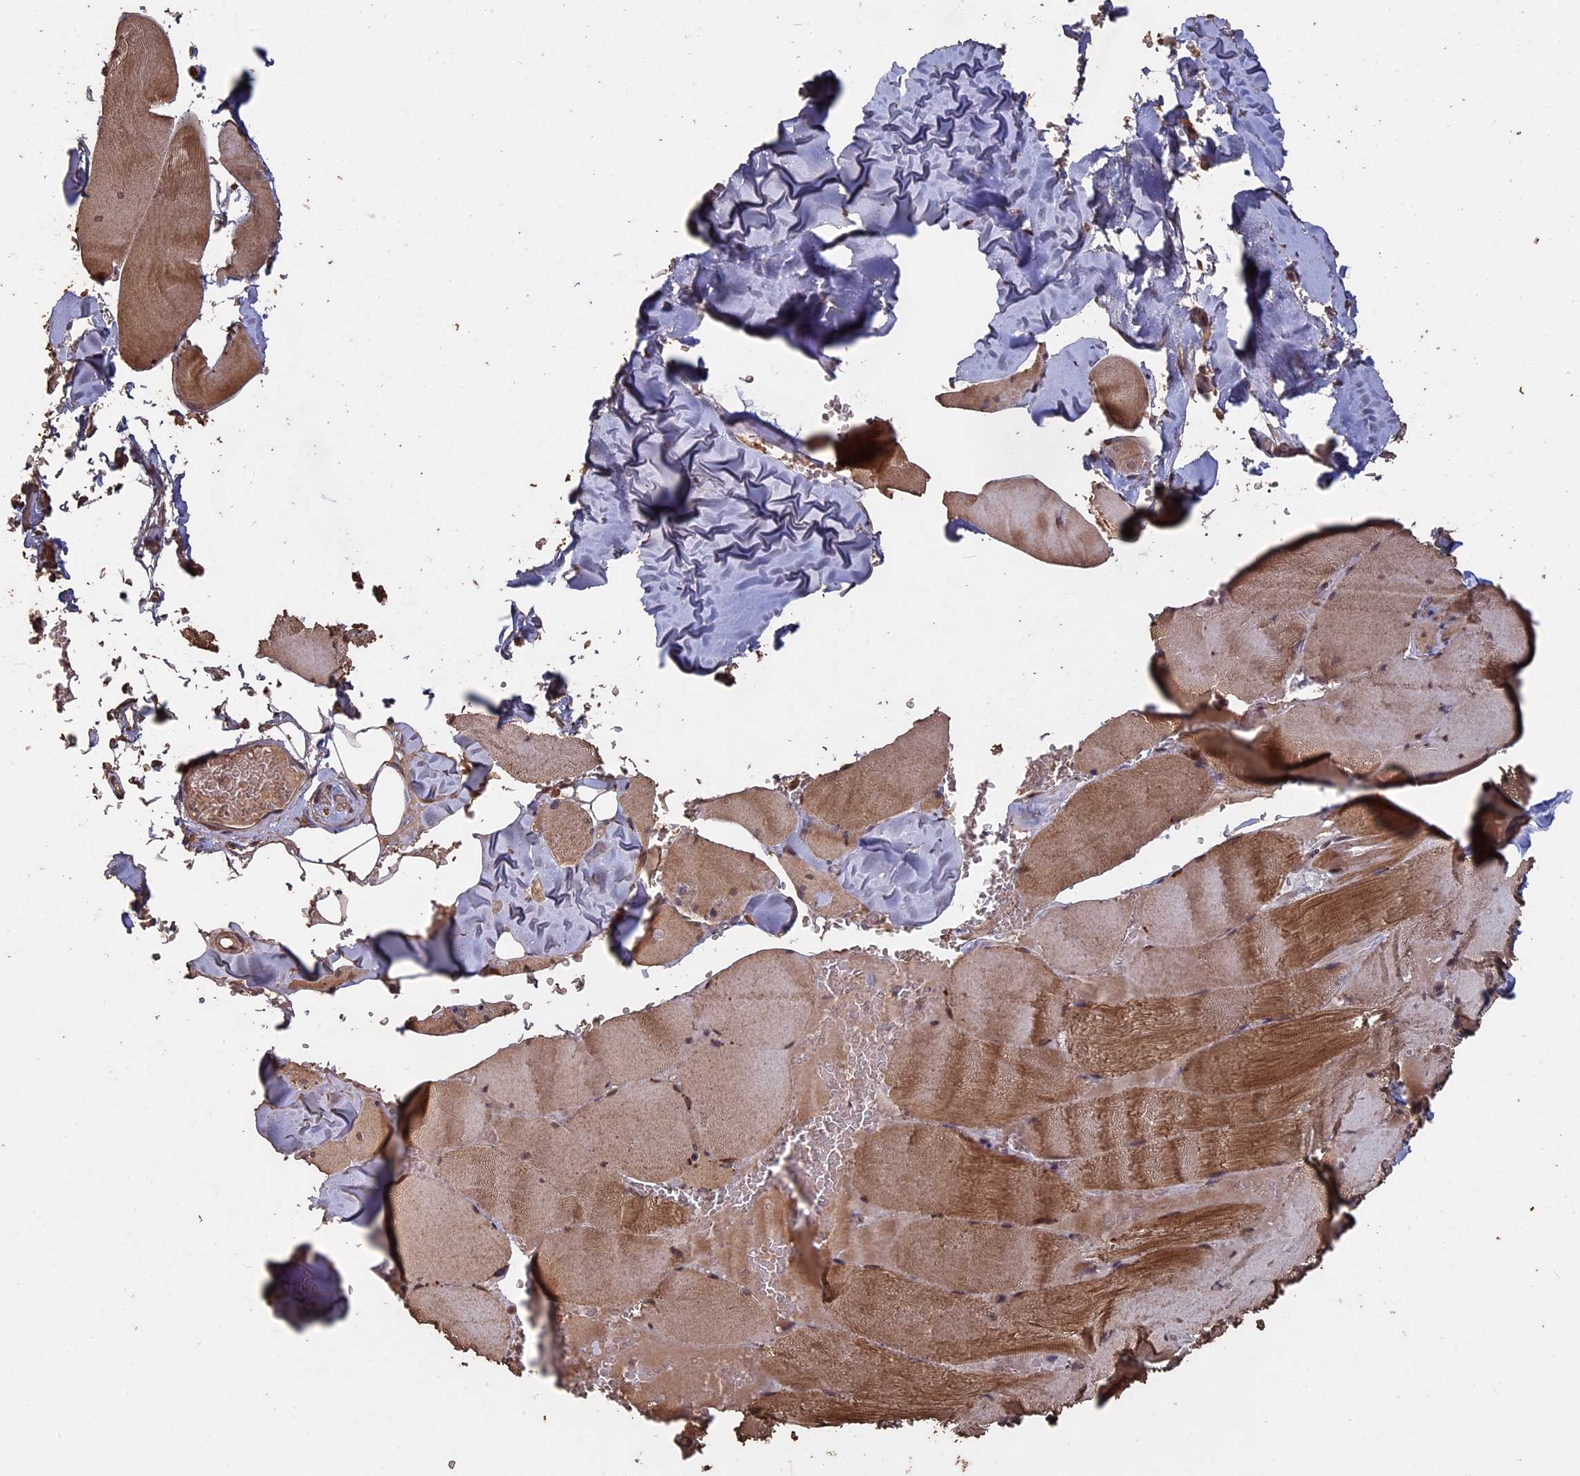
{"staining": {"intensity": "moderate", "quantity": ">75%", "location": "cytoplasmic/membranous"}, "tissue": "skeletal muscle", "cell_type": "Myocytes", "image_type": "normal", "snomed": [{"axis": "morphology", "description": "Normal tissue, NOS"}, {"axis": "topography", "description": "Skeletal muscle"}, {"axis": "topography", "description": "Head-Neck"}], "caption": "Skeletal muscle stained with DAB immunohistochemistry reveals medium levels of moderate cytoplasmic/membranous staining in approximately >75% of myocytes.", "gene": "HUNK", "patient": {"sex": "male", "age": 66}}